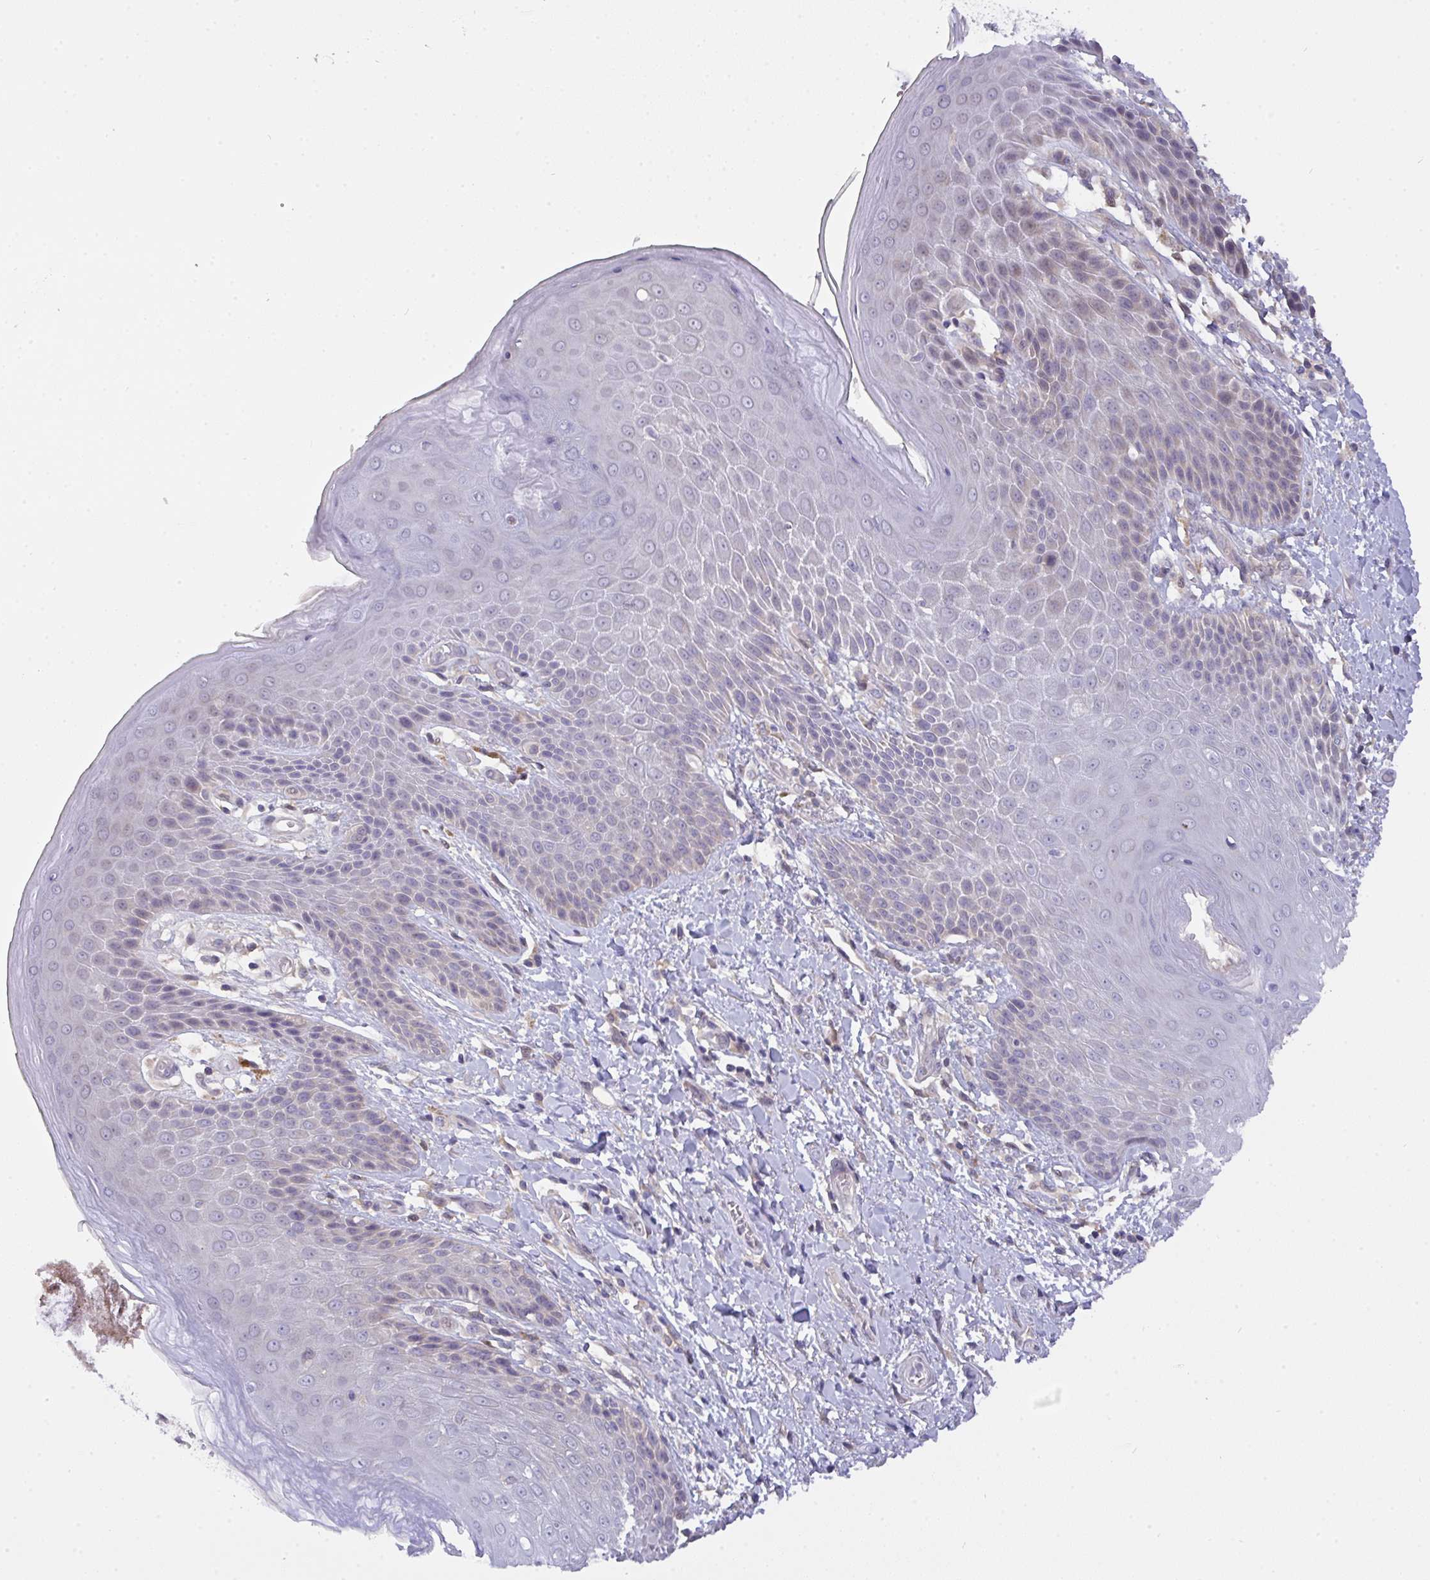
{"staining": {"intensity": "negative", "quantity": "none", "location": "none"}, "tissue": "skin", "cell_type": "Epidermal cells", "image_type": "normal", "snomed": [{"axis": "morphology", "description": "Normal tissue, NOS"}, {"axis": "topography", "description": "Anal"}, {"axis": "topography", "description": "Peripheral nerve tissue"}], "caption": "Skin stained for a protein using IHC displays no expression epidermal cells.", "gene": "L3HYPDH", "patient": {"sex": "male", "age": 51}}